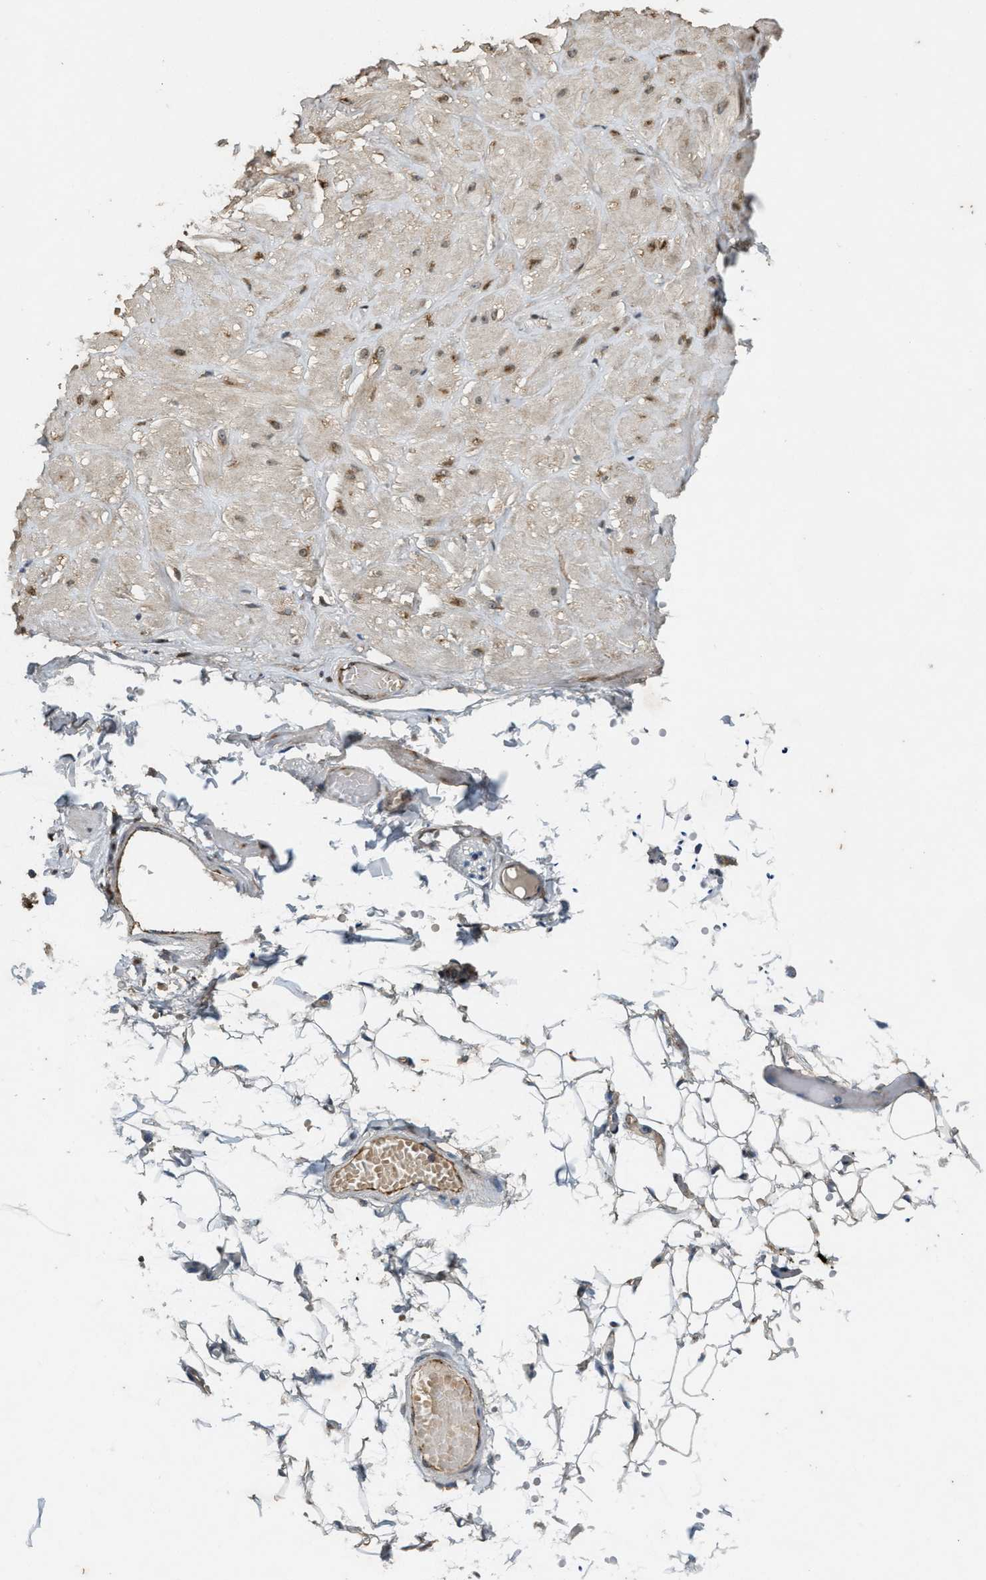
{"staining": {"intensity": "moderate", "quantity": "25%-75%", "location": "cytoplasmic/membranous"}, "tissue": "adipose tissue", "cell_type": "Adipocytes", "image_type": "normal", "snomed": [{"axis": "morphology", "description": "Normal tissue, NOS"}, {"axis": "topography", "description": "Adipose tissue"}, {"axis": "topography", "description": "Vascular tissue"}, {"axis": "topography", "description": "Peripheral nerve tissue"}], "caption": "Immunohistochemical staining of benign adipose tissue exhibits medium levels of moderate cytoplasmic/membranous expression in approximately 25%-75% of adipocytes.", "gene": "ARHGEF5", "patient": {"sex": "male", "age": 25}}